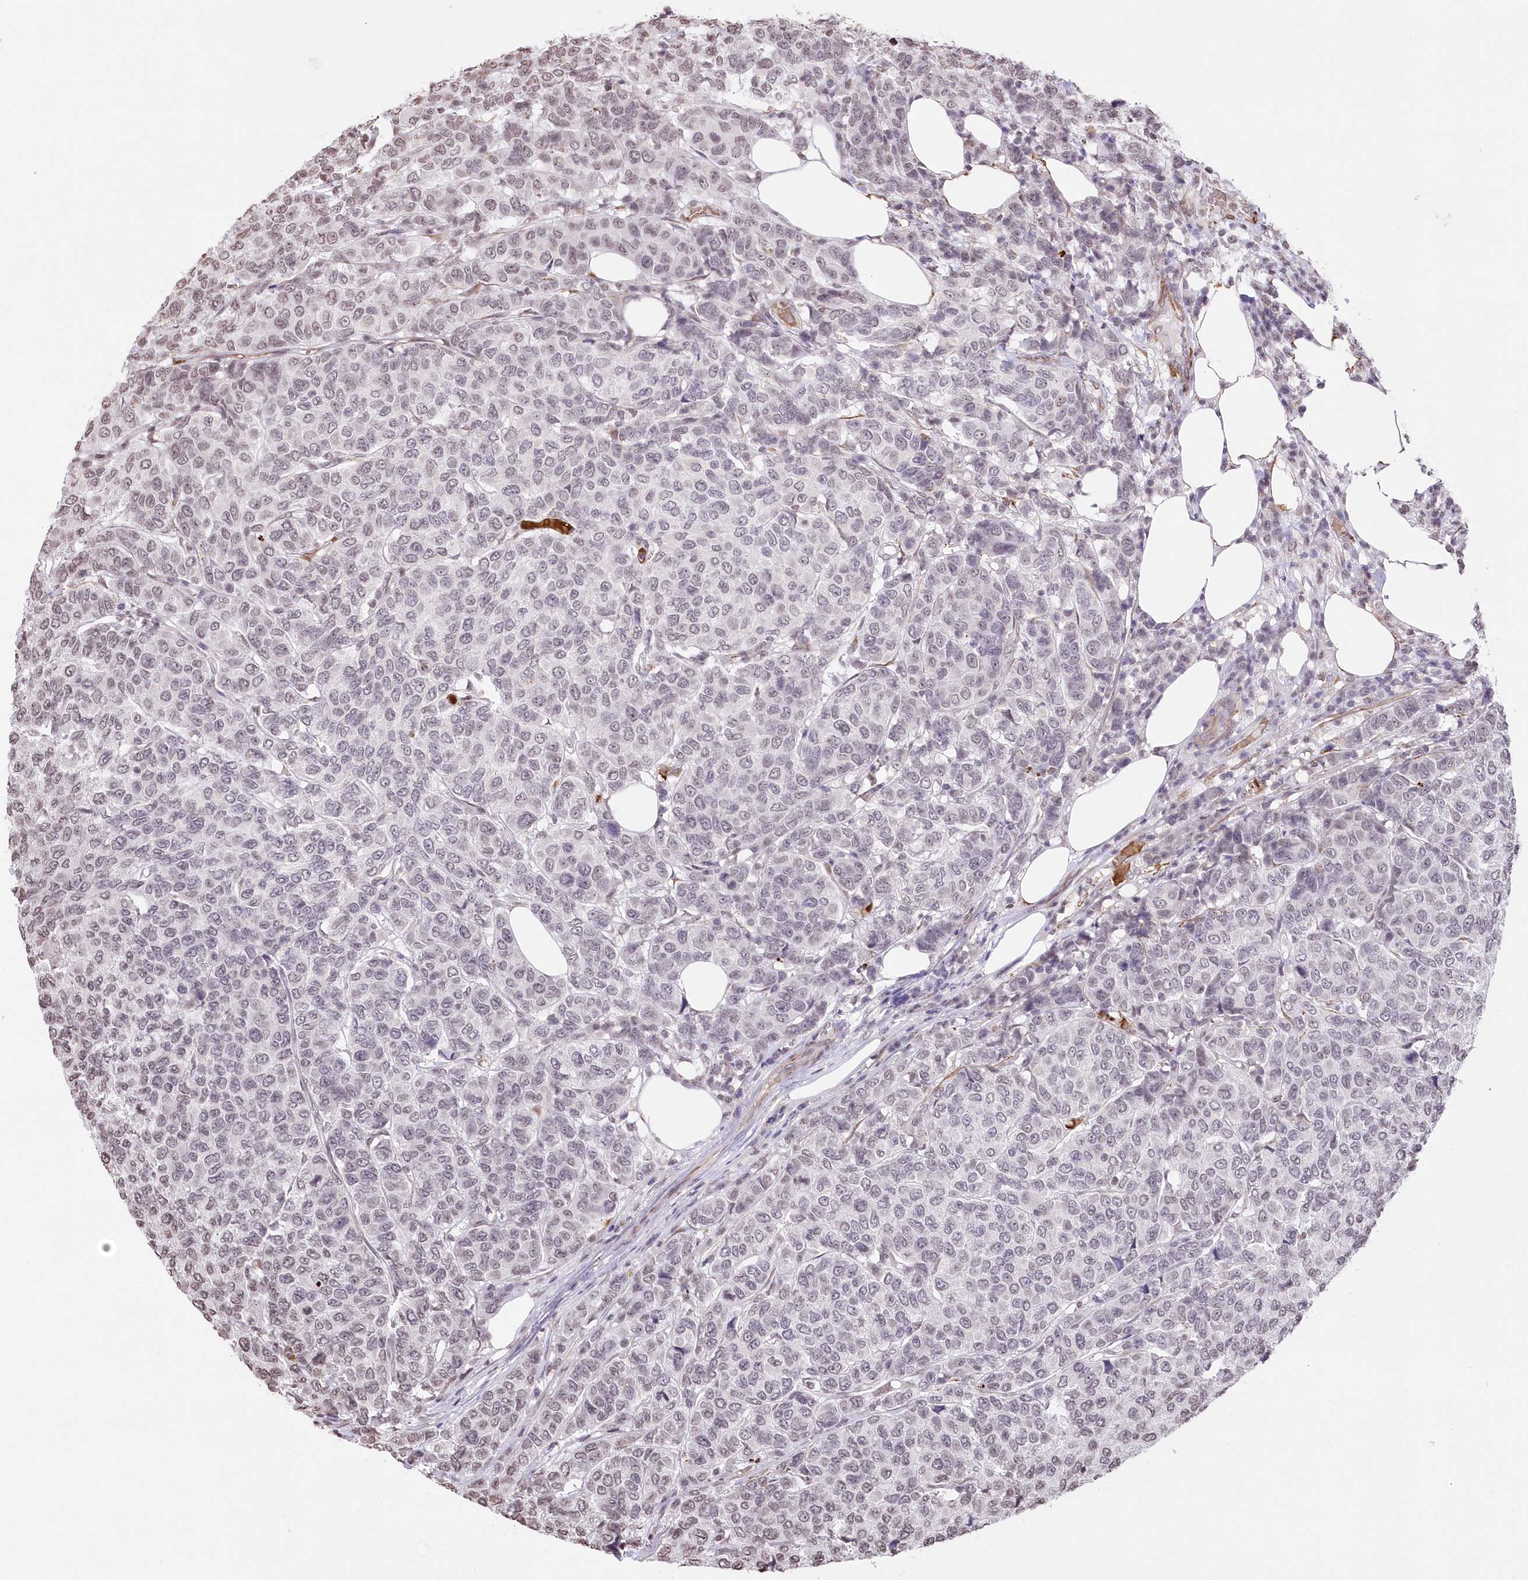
{"staining": {"intensity": "negative", "quantity": "none", "location": "none"}, "tissue": "breast cancer", "cell_type": "Tumor cells", "image_type": "cancer", "snomed": [{"axis": "morphology", "description": "Duct carcinoma"}, {"axis": "topography", "description": "Breast"}], "caption": "Human intraductal carcinoma (breast) stained for a protein using immunohistochemistry reveals no positivity in tumor cells.", "gene": "RBM27", "patient": {"sex": "female", "age": 55}}